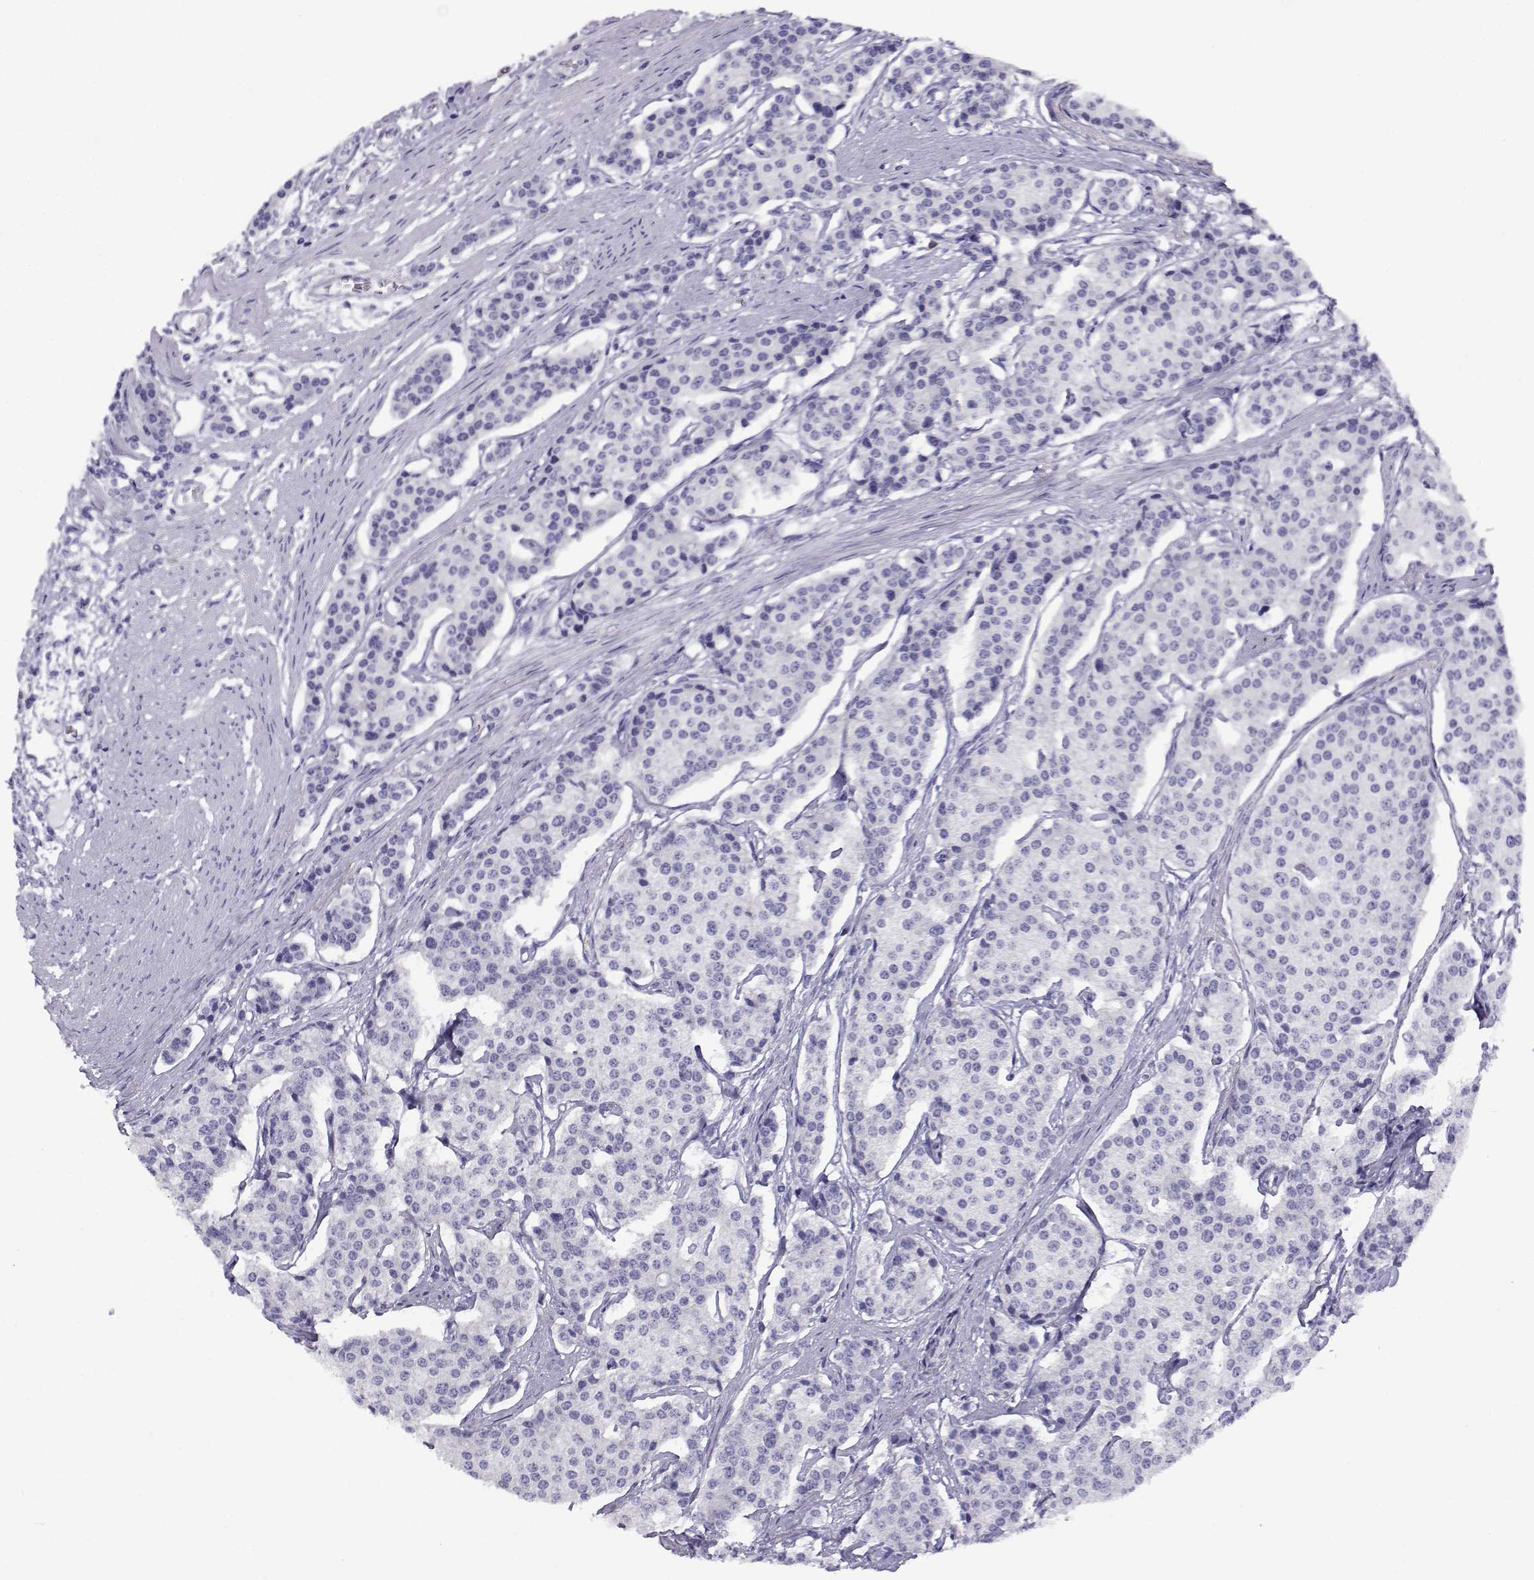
{"staining": {"intensity": "negative", "quantity": "none", "location": "none"}, "tissue": "carcinoid", "cell_type": "Tumor cells", "image_type": "cancer", "snomed": [{"axis": "morphology", "description": "Carcinoid, malignant, NOS"}, {"axis": "topography", "description": "Small intestine"}], "caption": "Carcinoid was stained to show a protein in brown. There is no significant expression in tumor cells. (DAB (3,3'-diaminobenzidine) IHC with hematoxylin counter stain).", "gene": "CABS1", "patient": {"sex": "female", "age": 65}}